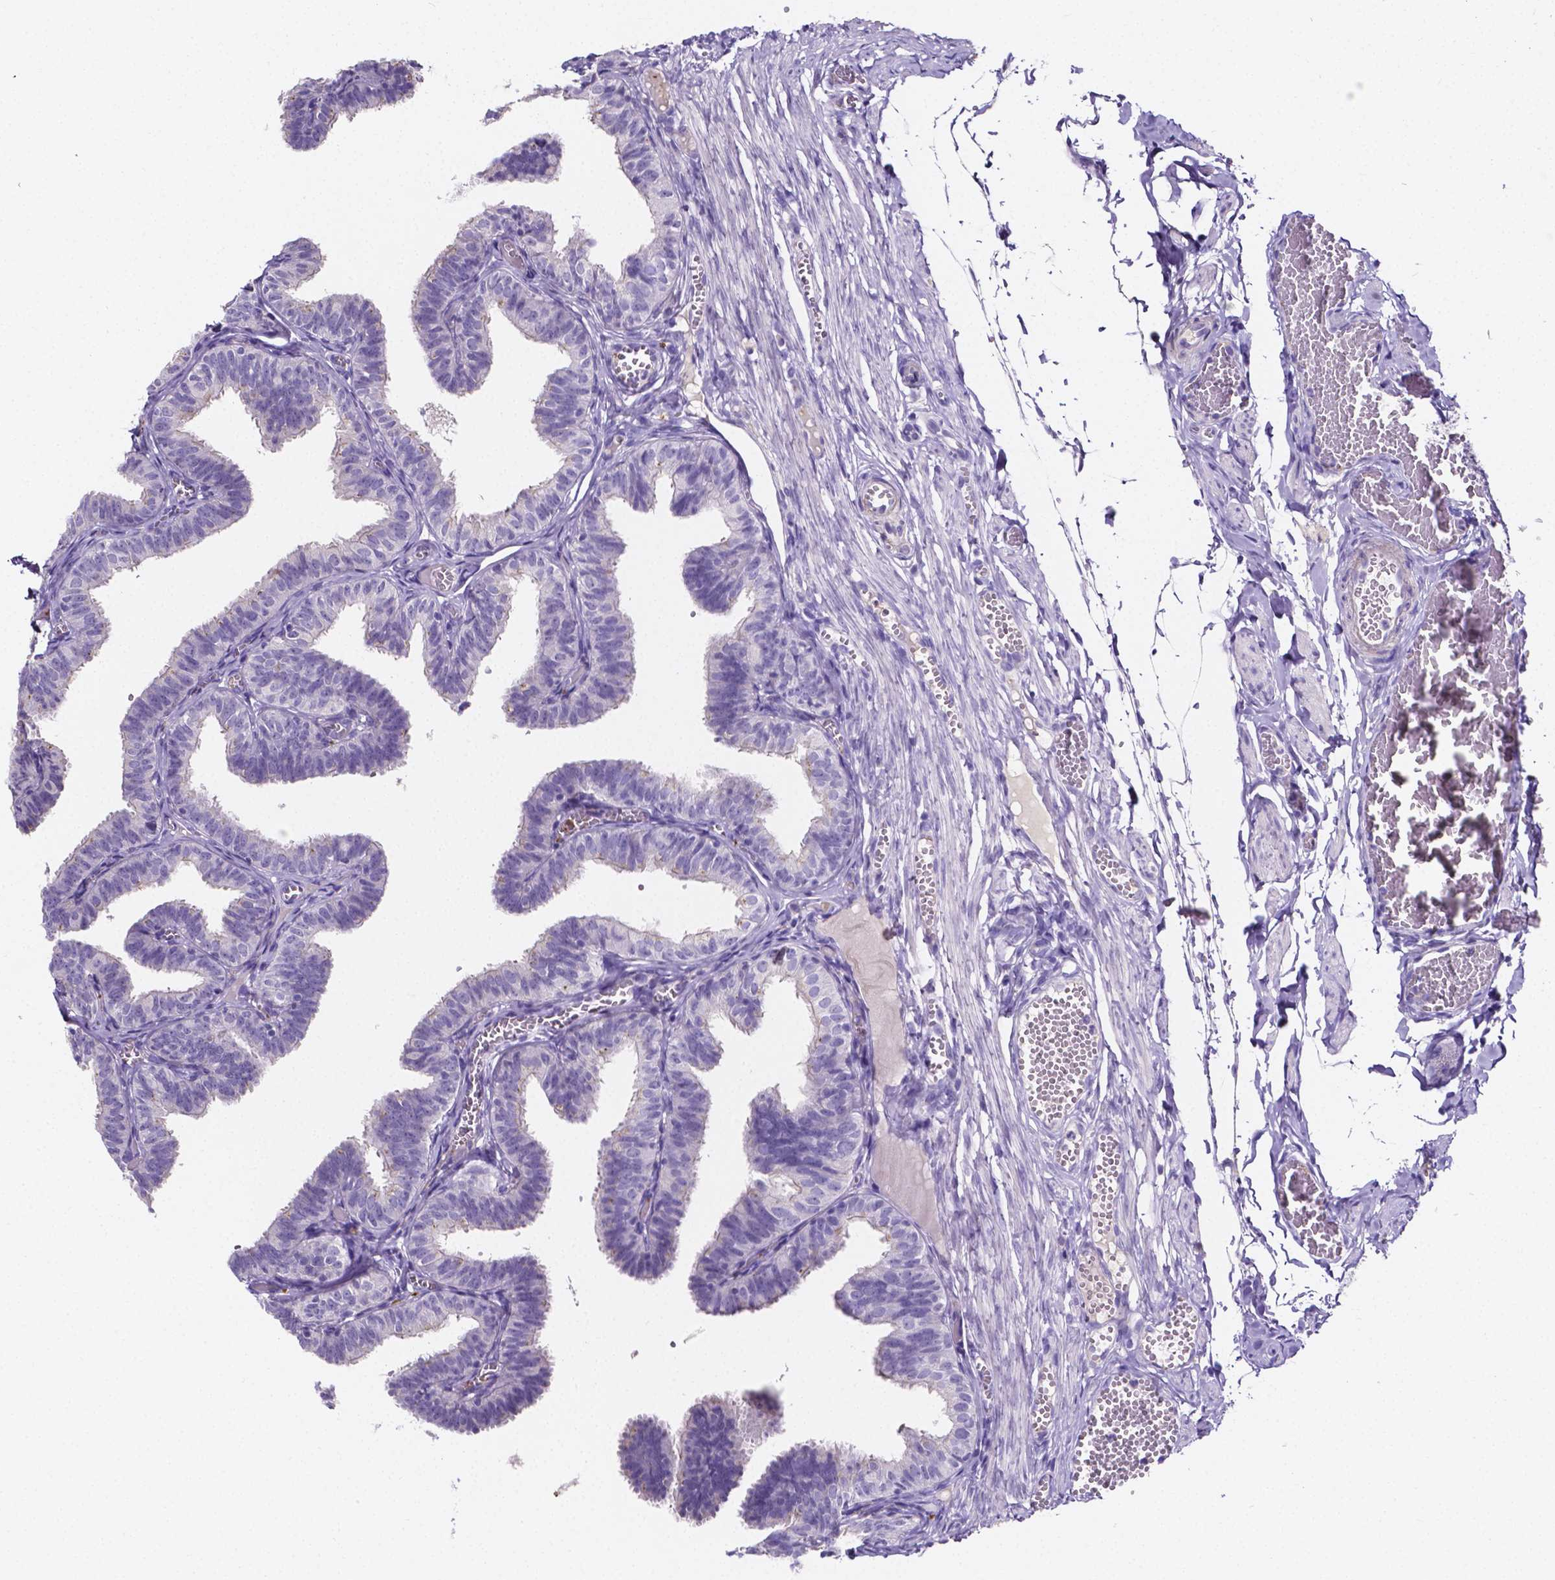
{"staining": {"intensity": "negative", "quantity": "none", "location": "none"}, "tissue": "fallopian tube", "cell_type": "Glandular cells", "image_type": "normal", "snomed": [{"axis": "morphology", "description": "Normal tissue, NOS"}, {"axis": "topography", "description": "Fallopian tube"}], "caption": "Glandular cells show no significant staining in unremarkable fallopian tube.", "gene": "NRGN", "patient": {"sex": "female", "age": 25}}